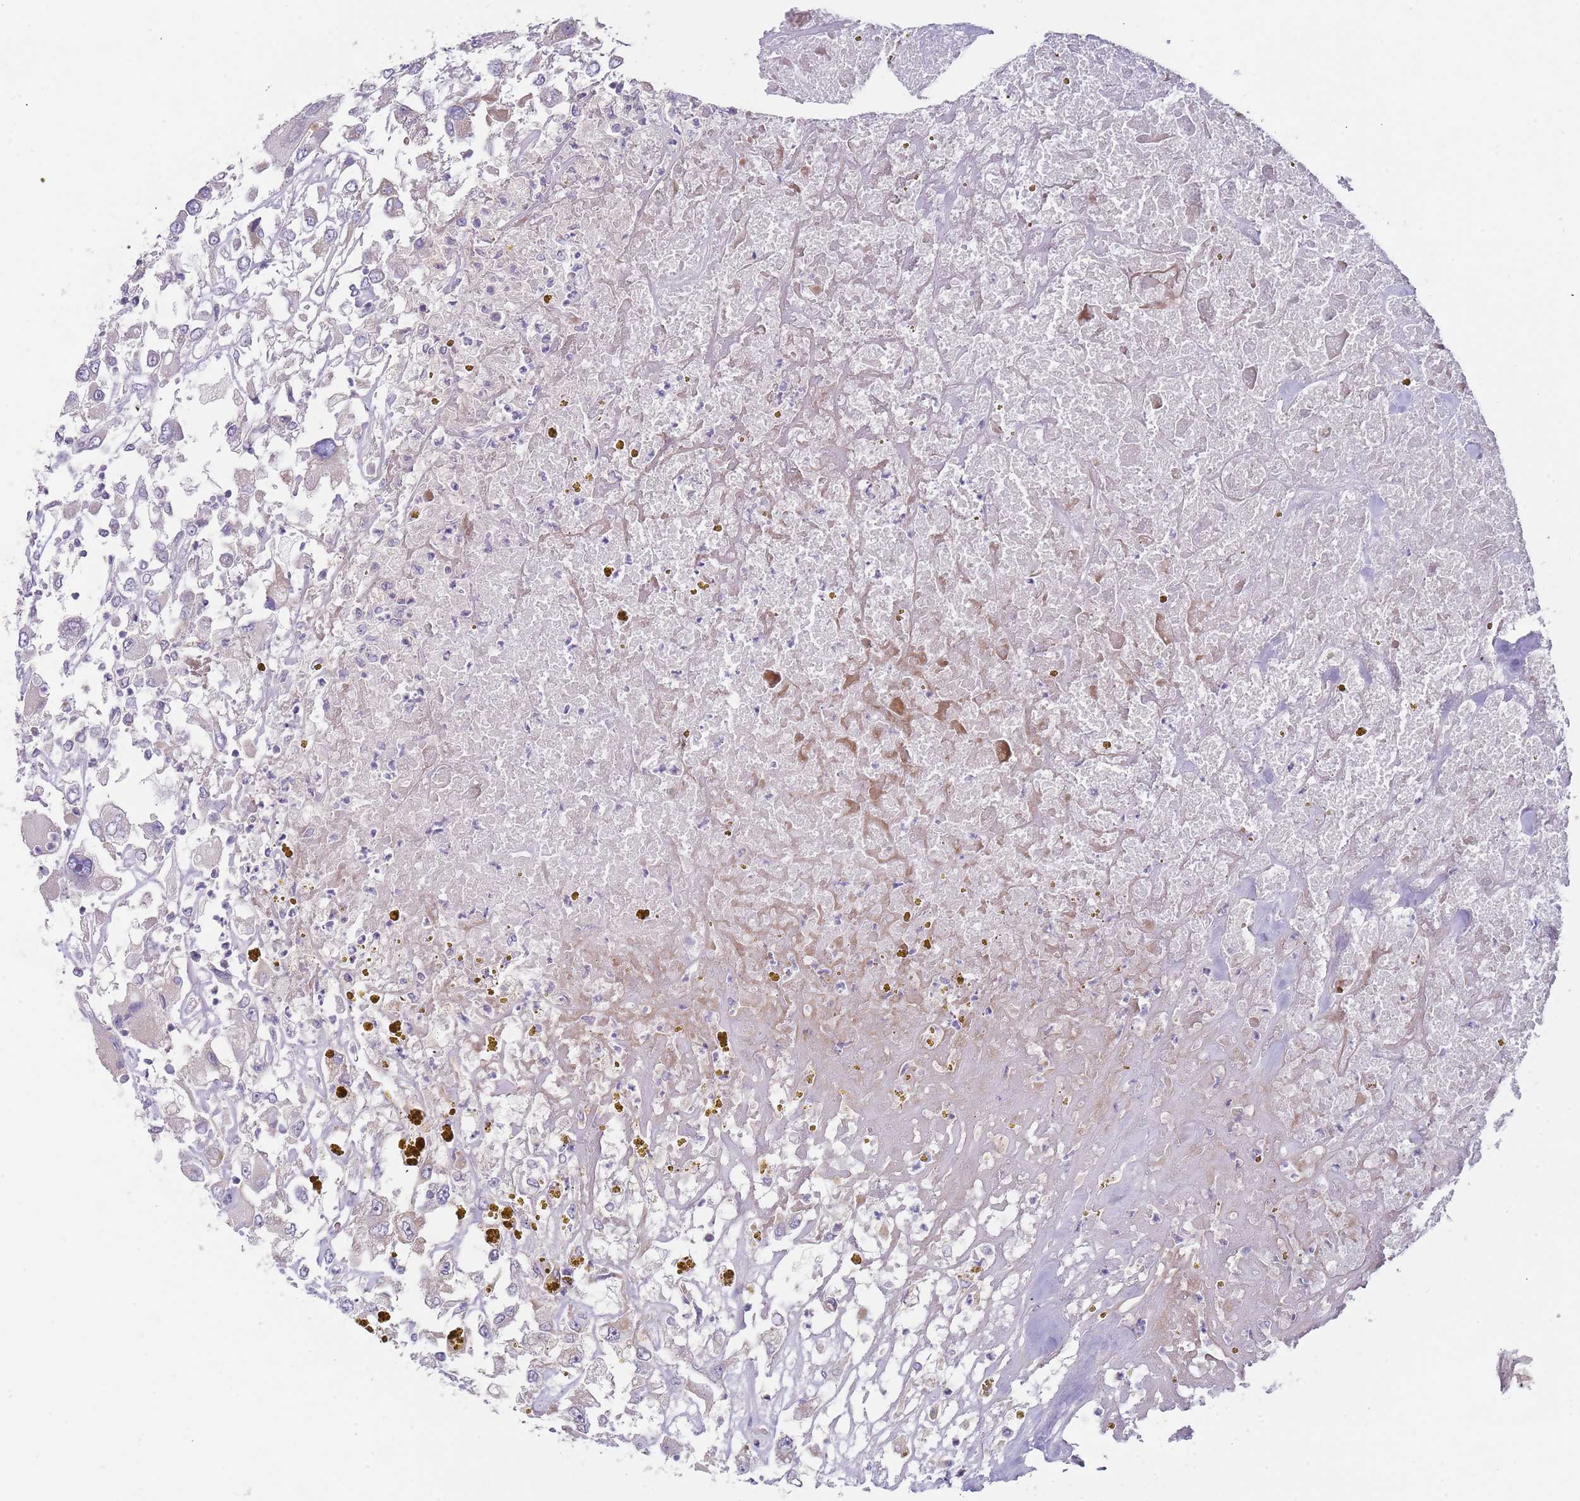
{"staining": {"intensity": "negative", "quantity": "none", "location": "none"}, "tissue": "renal cancer", "cell_type": "Tumor cells", "image_type": "cancer", "snomed": [{"axis": "morphology", "description": "Adenocarcinoma, NOS"}, {"axis": "topography", "description": "Kidney"}], "caption": "Renal adenocarcinoma stained for a protein using immunohistochemistry (IHC) shows no staining tumor cells.", "gene": "PRAC1", "patient": {"sex": "female", "age": 52}}